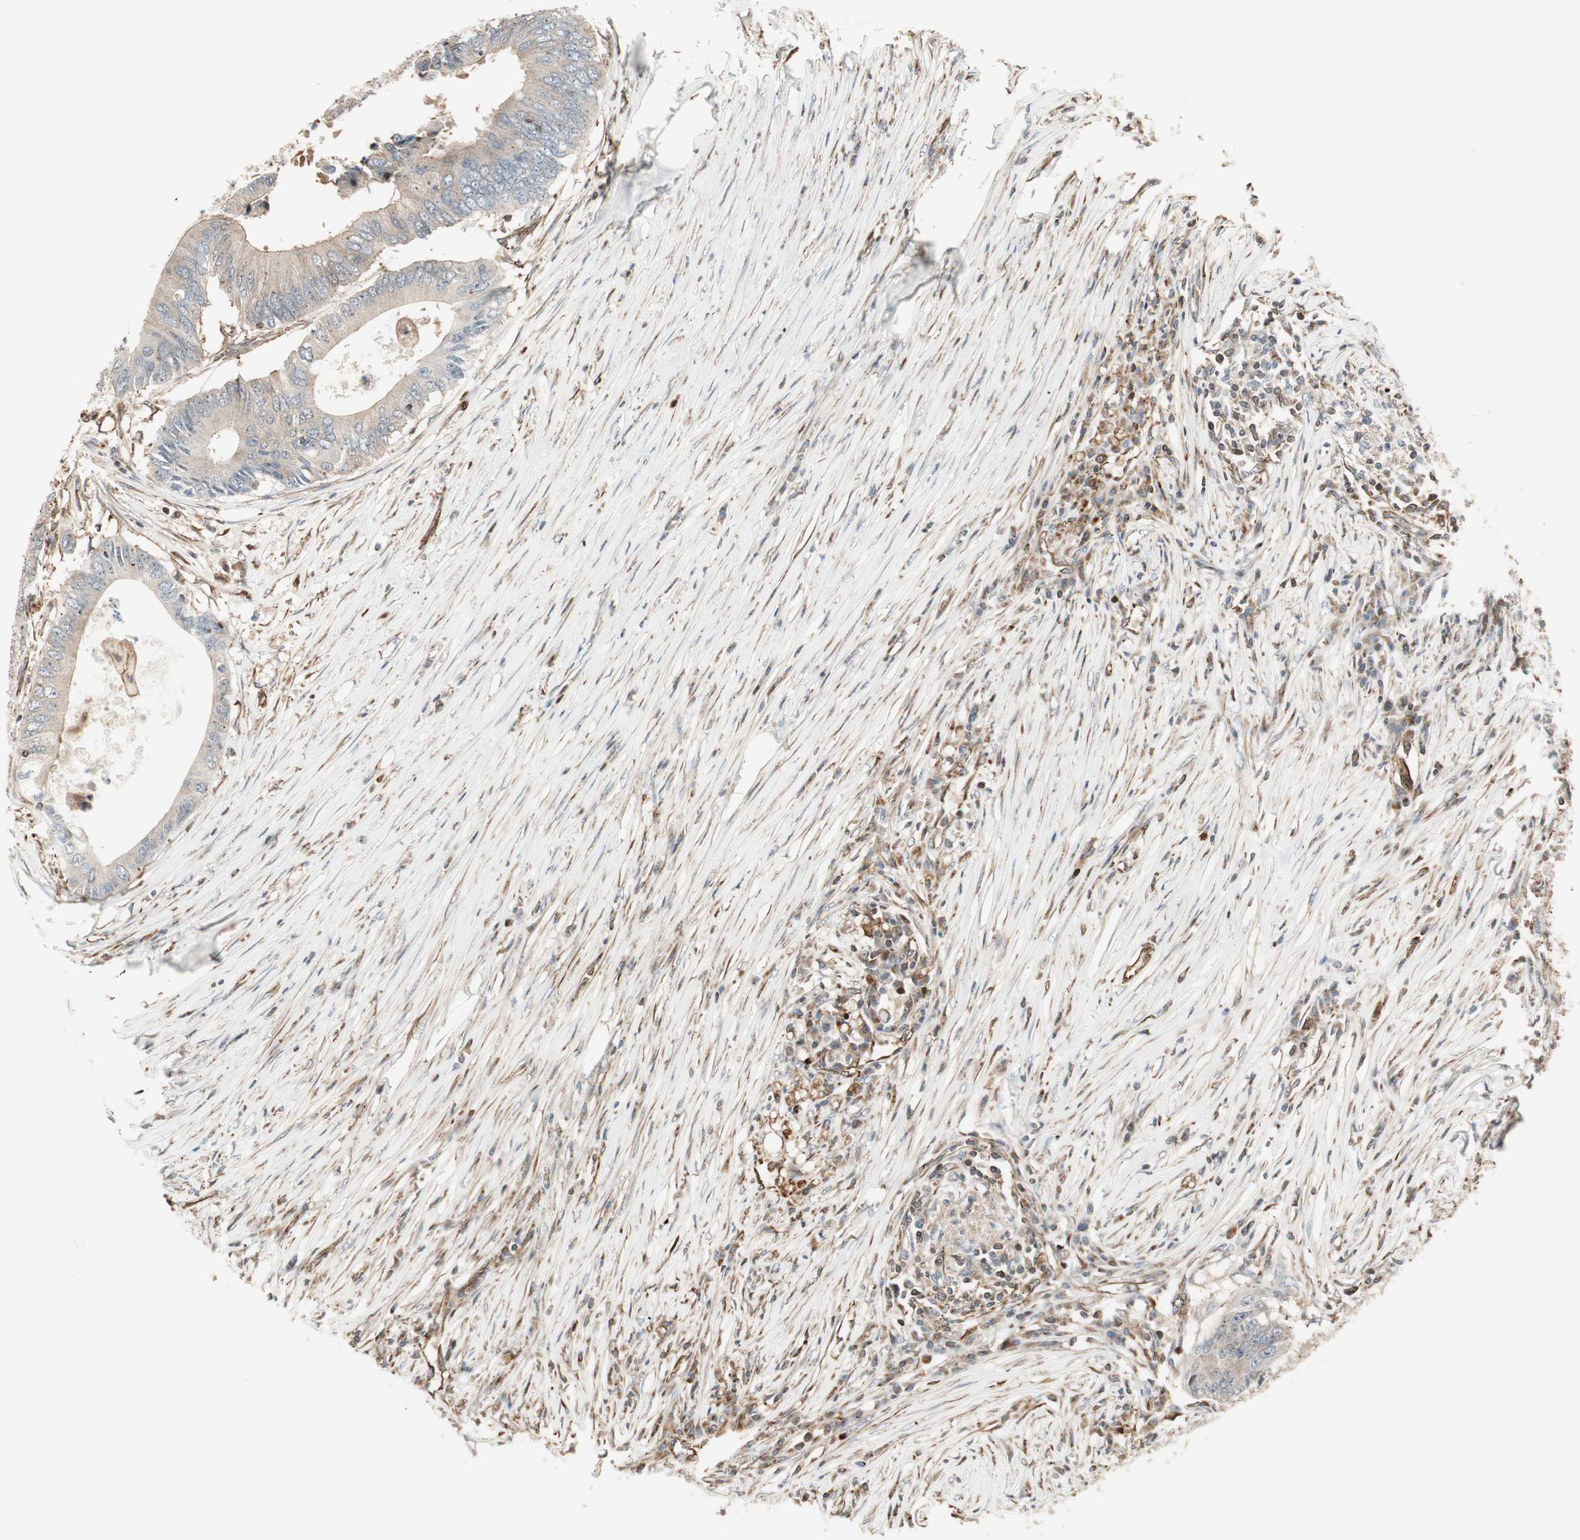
{"staining": {"intensity": "weak", "quantity": ">75%", "location": "cytoplasmic/membranous"}, "tissue": "colorectal cancer", "cell_type": "Tumor cells", "image_type": "cancer", "snomed": [{"axis": "morphology", "description": "Adenocarcinoma, NOS"}, {"axis": "topography", "description": "Colon"}], "caption": "Colorectal cancer (adenocarcinoma) was stained to show a protein in brown. There is low levels of weak cytoplasmic/membranous staining in approximately >75% of tumor cells.", "gene": "MAD2L2", "patient": {"sex": "male", "age": 71}}